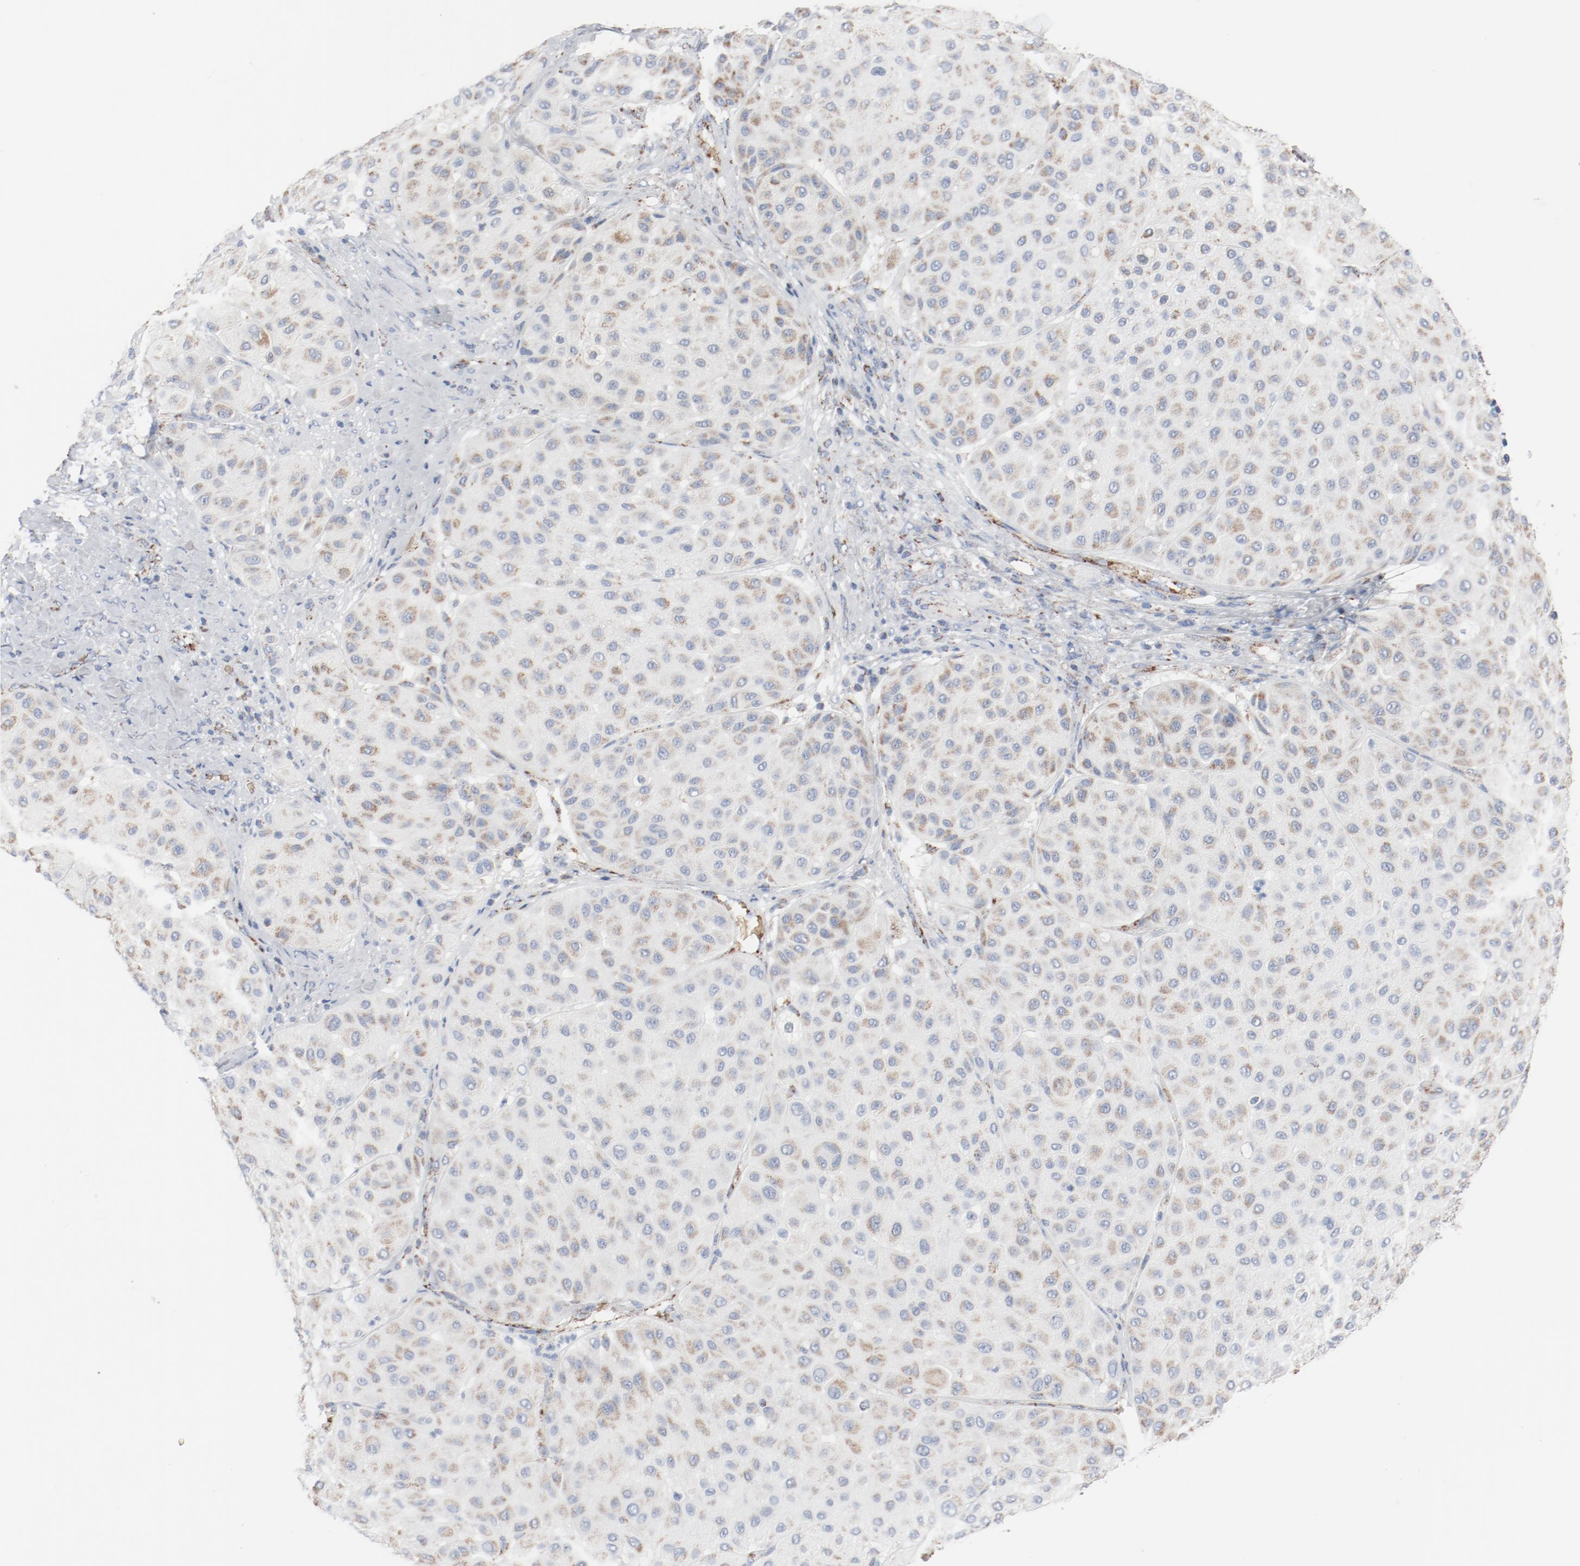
{"staining": {"intensity": "weak", "quantity": "25%-75%", "location": "cytoplasmic/membranous"}, "tissue": "melanoma", "cell_type": "Tumor cells", "image_type": "cancer", "snomed": [{"axis": "morphology", "description": "Normal tissue, NOS"}, {"axis": "morphology", "description": "Malignant melanoma, Metastatic site"}, {"axis": "topography", "description": "Skin"}], "caption": "Melanoma stained with IHC displays weak cytoplasmic/membranous positivity in about 25%-75% of tumor cells. (DAB (3,3'-diaminobenzidine) IHC with brightfield microscopy, high magnification).", "gene": "NDUFB8", "patient": {"sex": "male", "age": 41}}